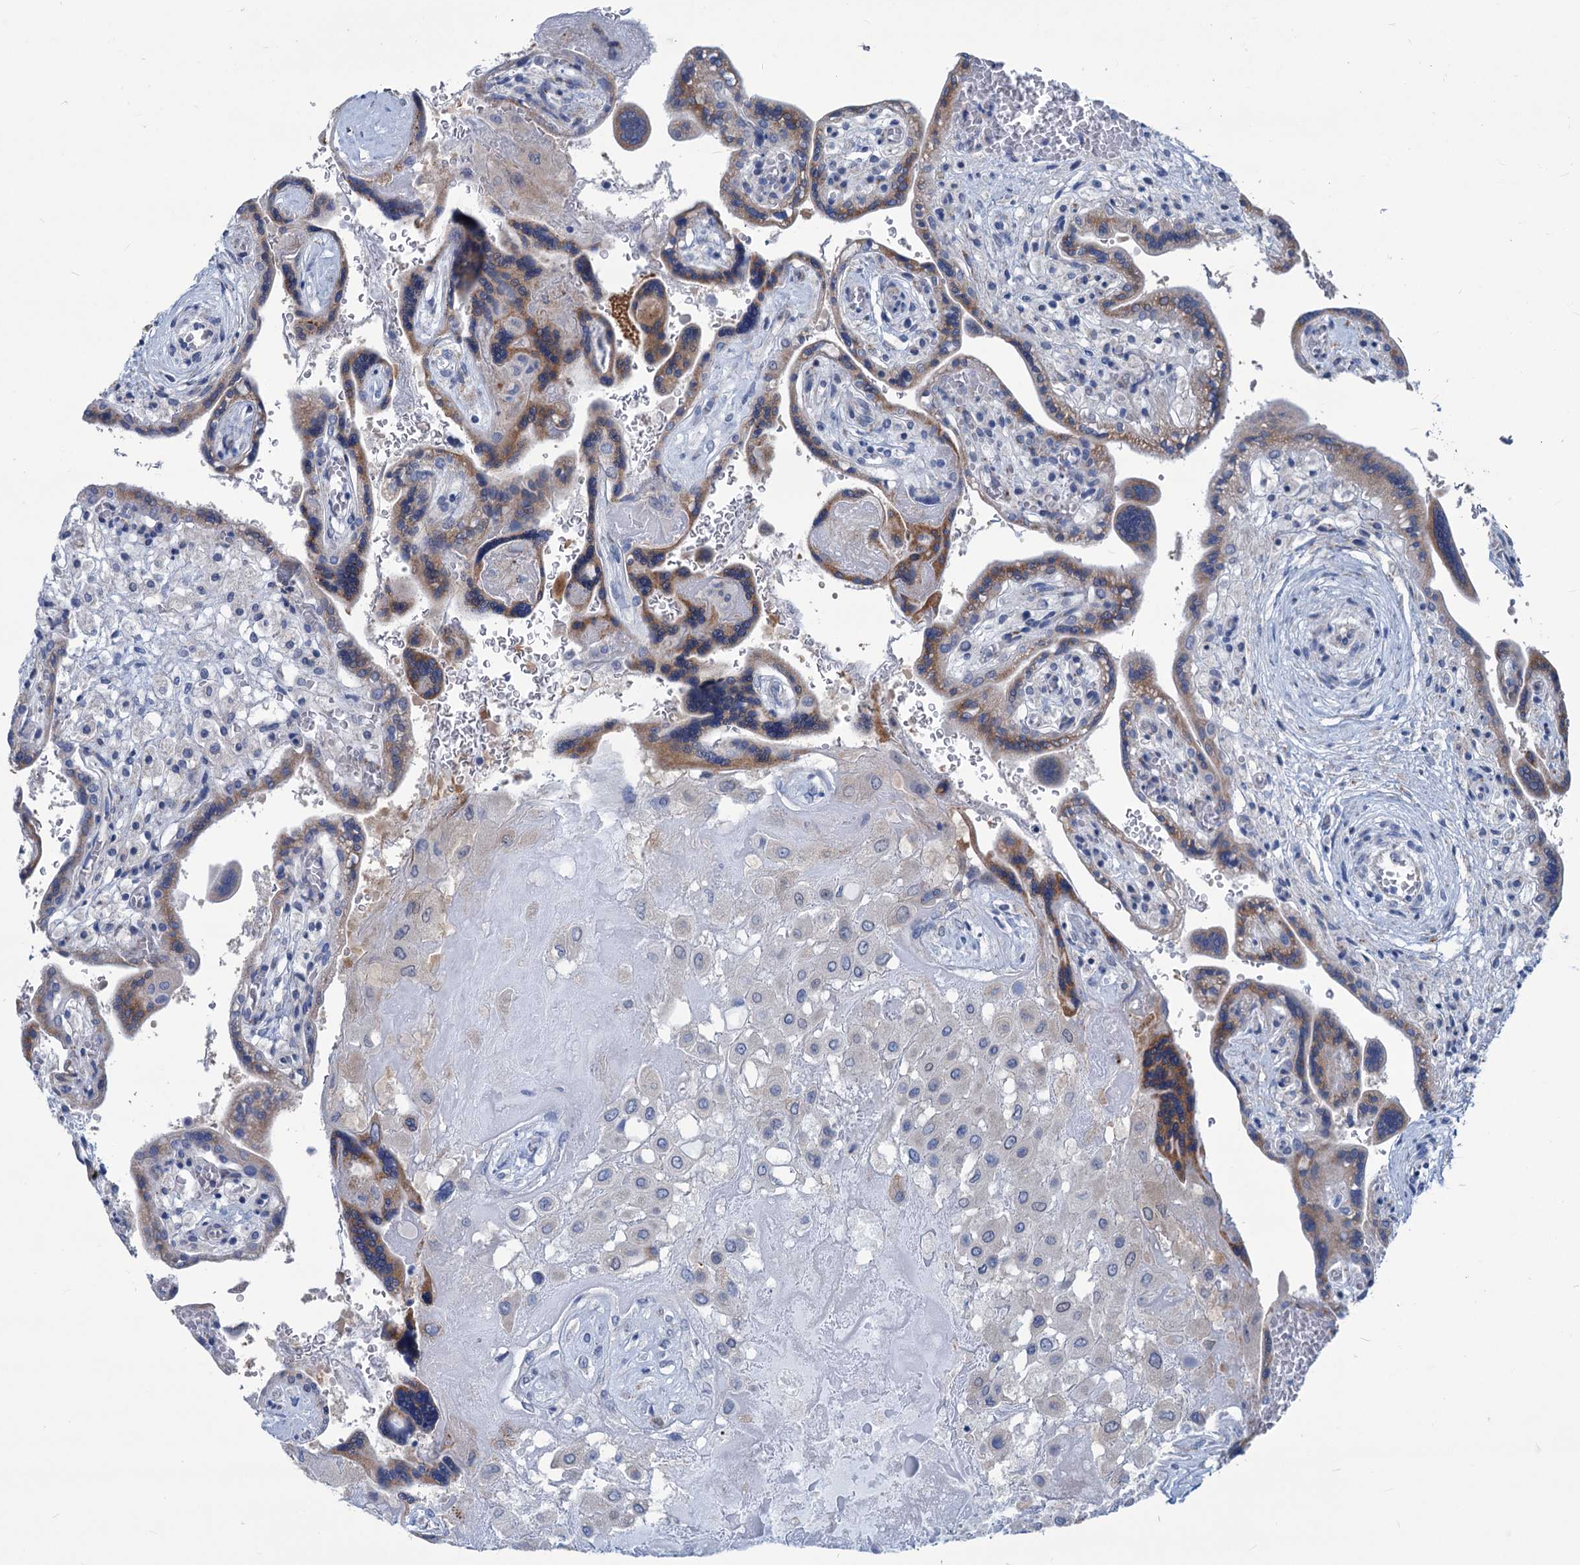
{"staining": {"intensity": "negative", "quantity": "none", "location": "none"}, "tissue": "placenta", "cell_type": "Decidual cells", "image_type": "normal", "snomed": [{"axis": "morphology", "description": "Normal tissue, NOS"}, {"axis": "topography", "description": "Placenta"}], "caption": "This image is of normal placenta stained with immunohistochemistry (IHC) to label a protein in brown with the nuclei are counter-stained blue. There is no staining in decidual cells. The staining was performed using DAB (3,3'-diaminobenzidine) to visualize the protein expression in brown, while the nuclei were stained in blue with hematoxylin (Magnification: 20x).", "gene": "NEU3", "patient": {"sex": "female", "age": 37}}